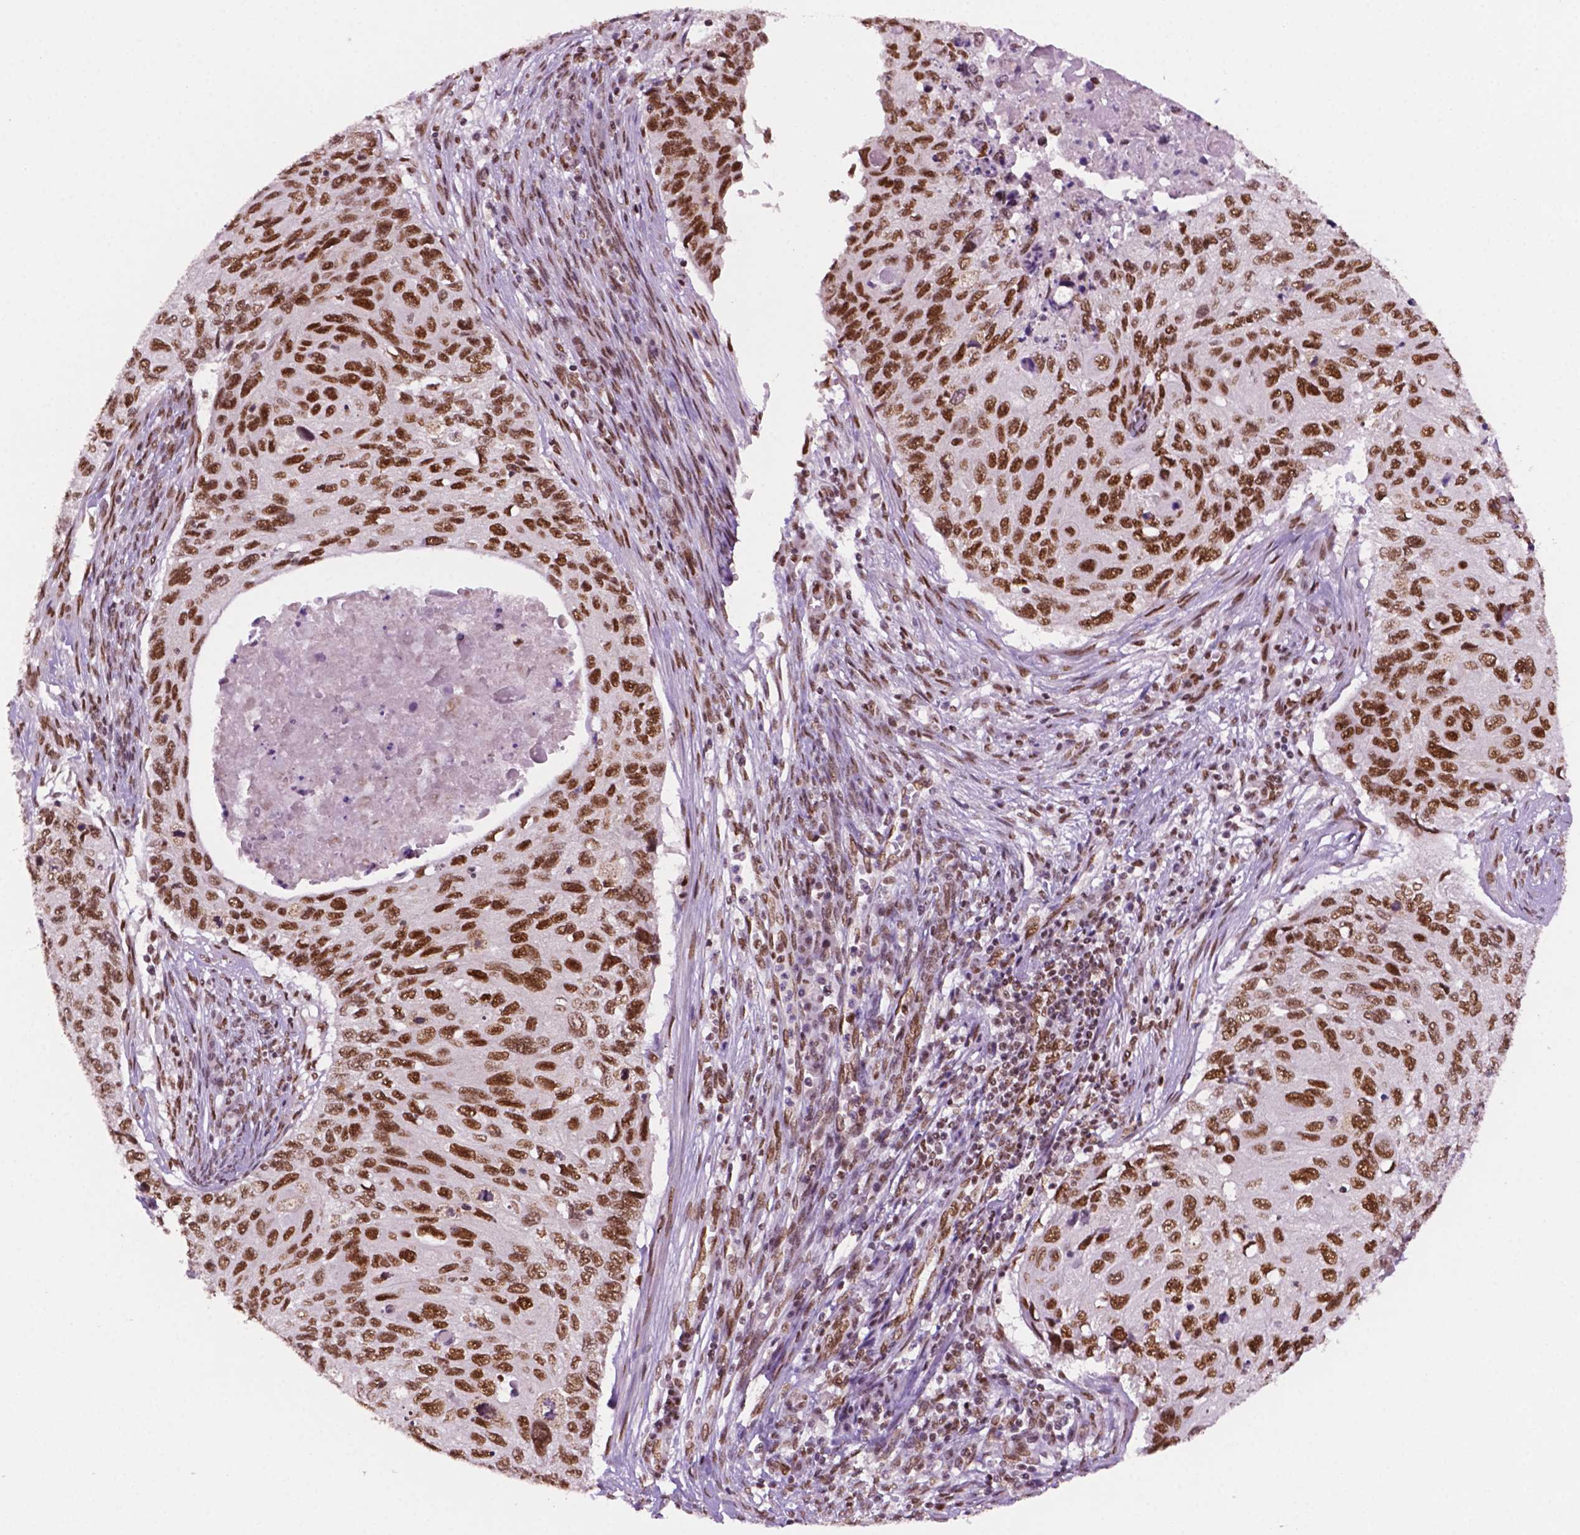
{"staining": {"intensity": "moderate", "quantity": "25%-75%", "location": "nuclear"}, "tissue": "cervical cancer", "cell_type": "Tumor cells", "image_type": "cancer", "snomed": [{"axis": "morphology", "description": "Squamous cell carcinoma, NOS"}, {"axis": "topography", "description": "Cervix"}], "caption": "Immunohistochemical staining of cervical cancer (squamous cell carcinoma) demonstrates medium levels of moderate nuclear protein positivity in about 25%-75% of tumor cells. The protein of interest is shown in brown color, while the nuclei are stained blue.", "gene": "MLH1", "patient": {"sex": "female", "age": 70}}